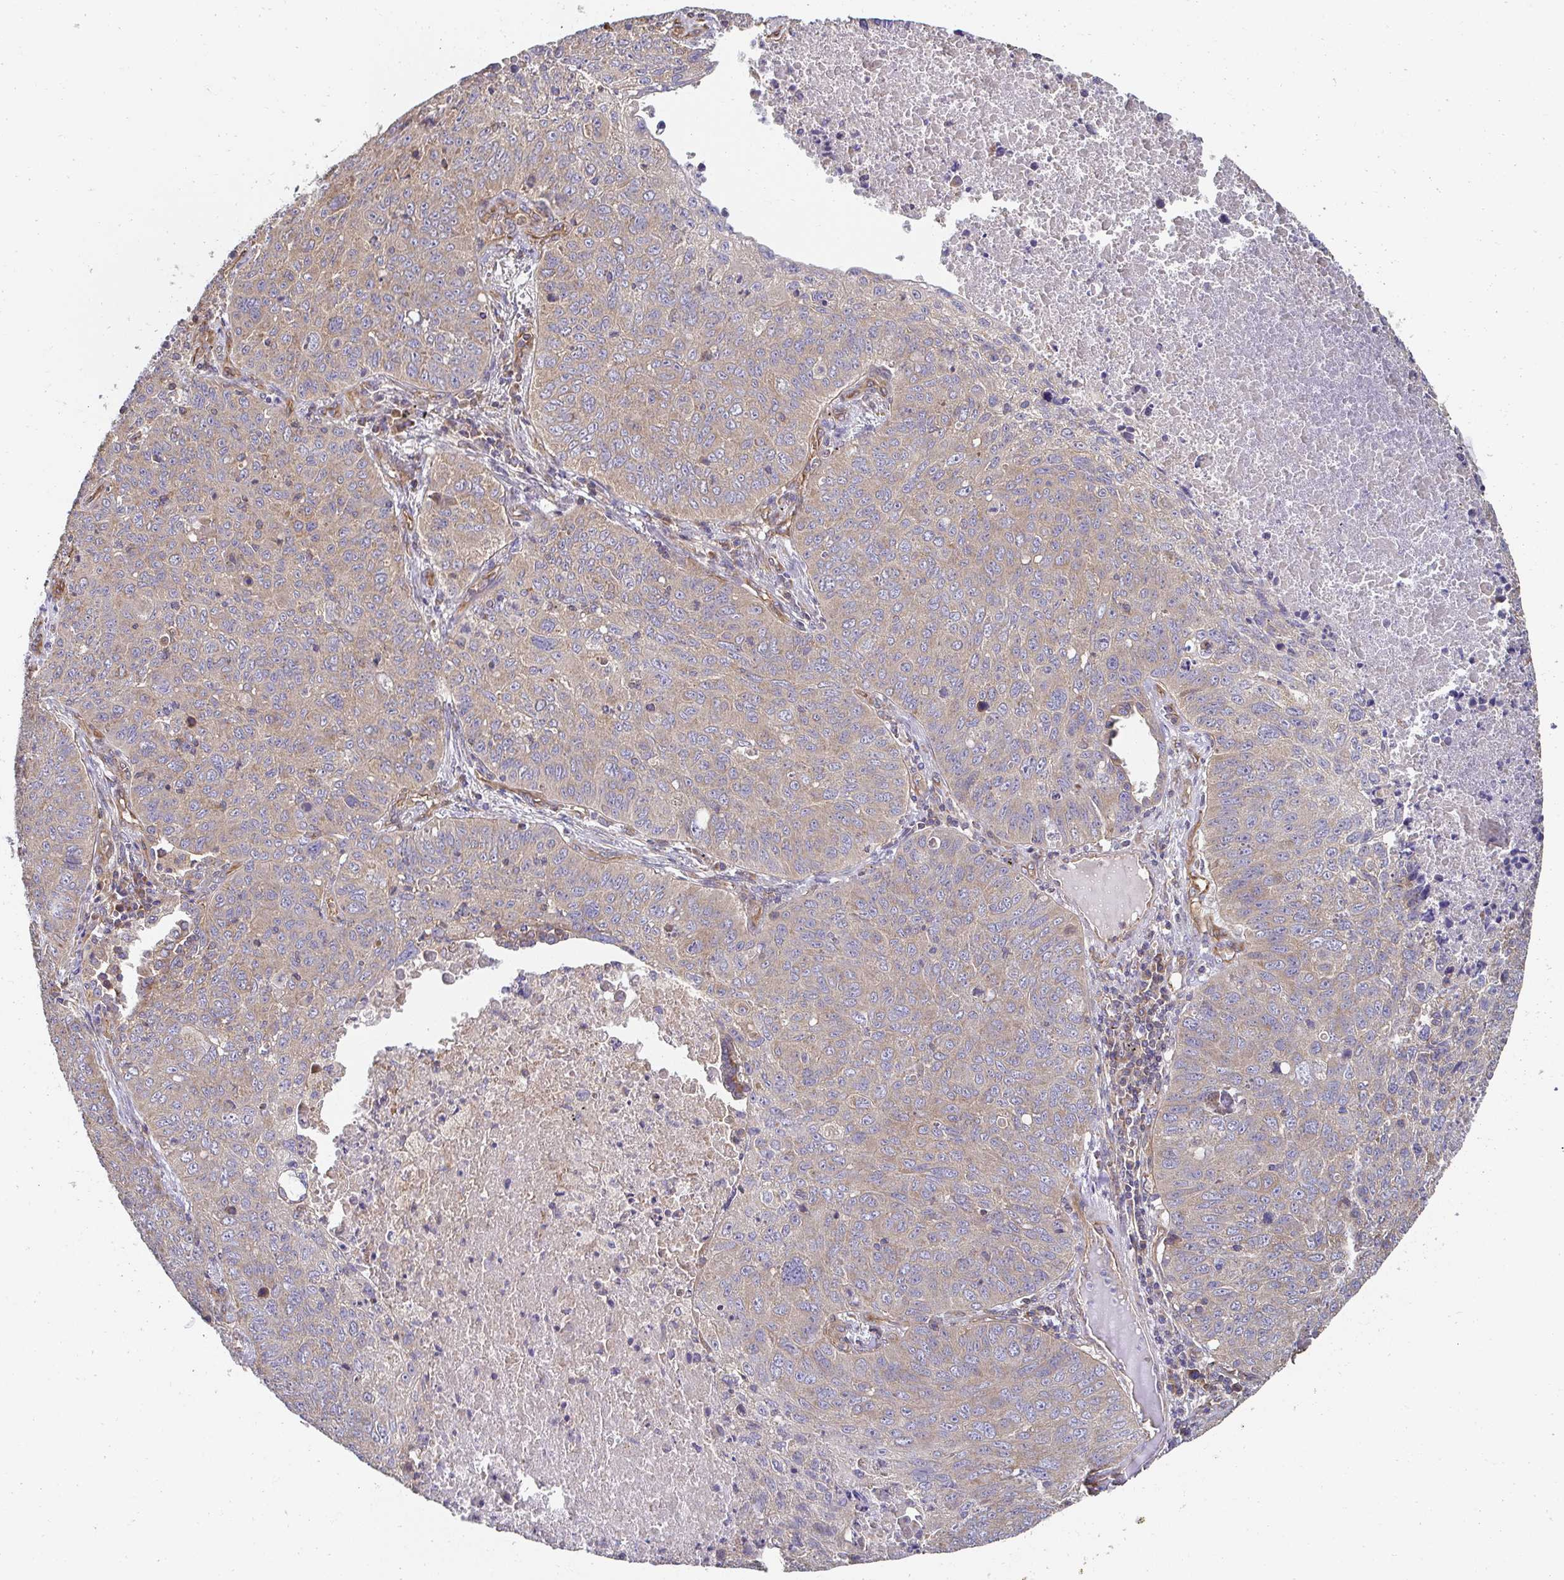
{"staining": {"intensity": "weak", "quantity": "25%-75%", "location": "cytoplasmic/membranous"}, "tissue": "lung cancer", "cell_type": "Tumor cells", "image_type": "cancer", "snomed": [{"axis": "morphology", "description": "Normal morphology"}, {"axis": "morphology", "description": "Aneuploidy"}, {"axis": "morphology", "description": "Squamous cell carcinoma, NOS"}, {"axis": "topography", "description": "Lymph node"}, {"axis": "topography", "description": "Lung"}], "caption": "The histopathology image displays a brown stain indicating the presence of a protein in the cytoplasmic/membranous of tumor cells in lung cancer (squamous cell carcinoma).", "gene": "APBB1", "patient": {"sex": "female", "age": 76}}